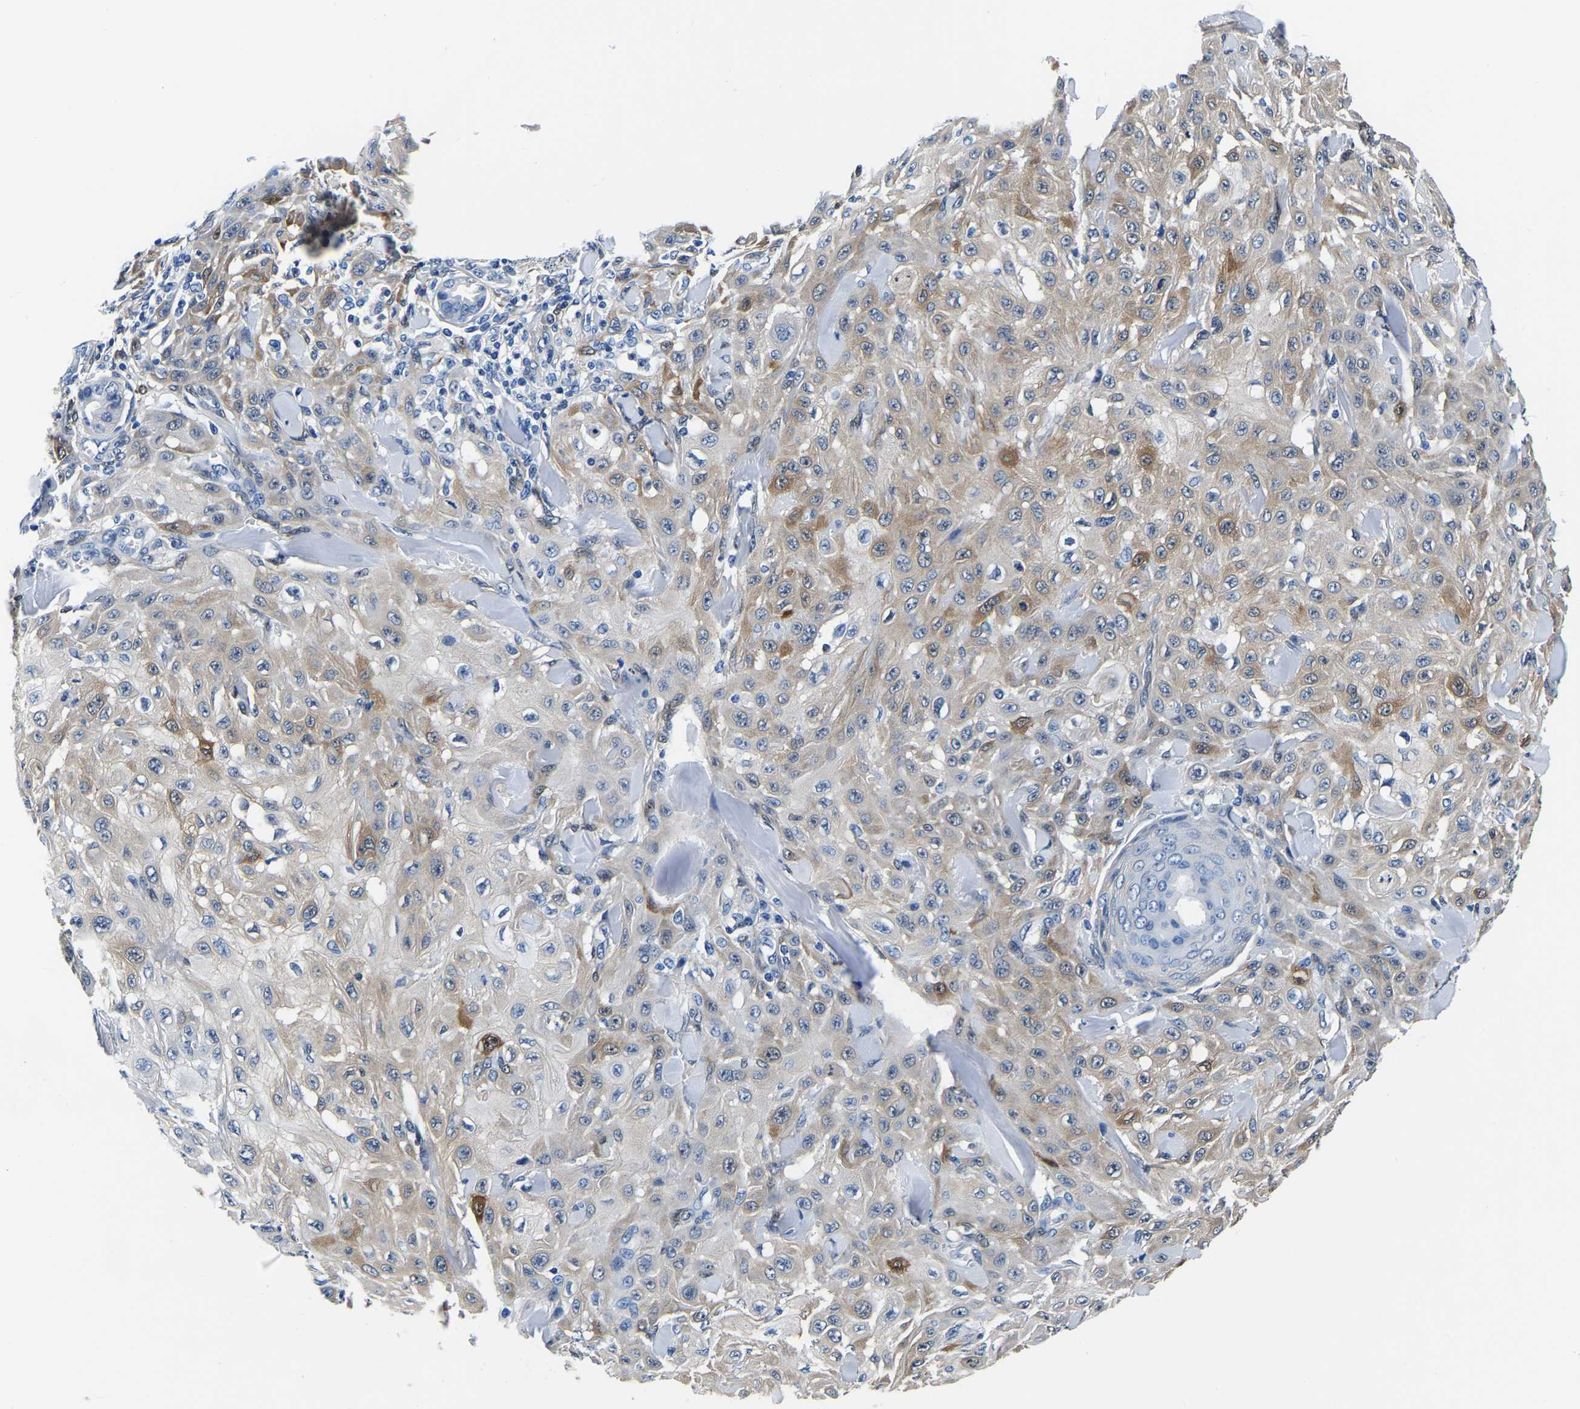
{"staining": {"intensity": "weak", "quantity": "<25%", "location": "cytoplasmic/membranous"}, "tissue": "skin cancer", "cell_type": "Tumor cells", "image_type": "cancer", "snomed": [{"axis": "morphology", "description": "Squamous cell carcinoma, NOS"}, {"axis": "topography", "description": "Skin"}], "caption": "Human skin squamous cell carcinoma stained for a protein using immunohistochemistry (IHC) shows no positivity in tumor cells.", "gene": "S100A13", "patient": {"sex": "male", "age": 24}}